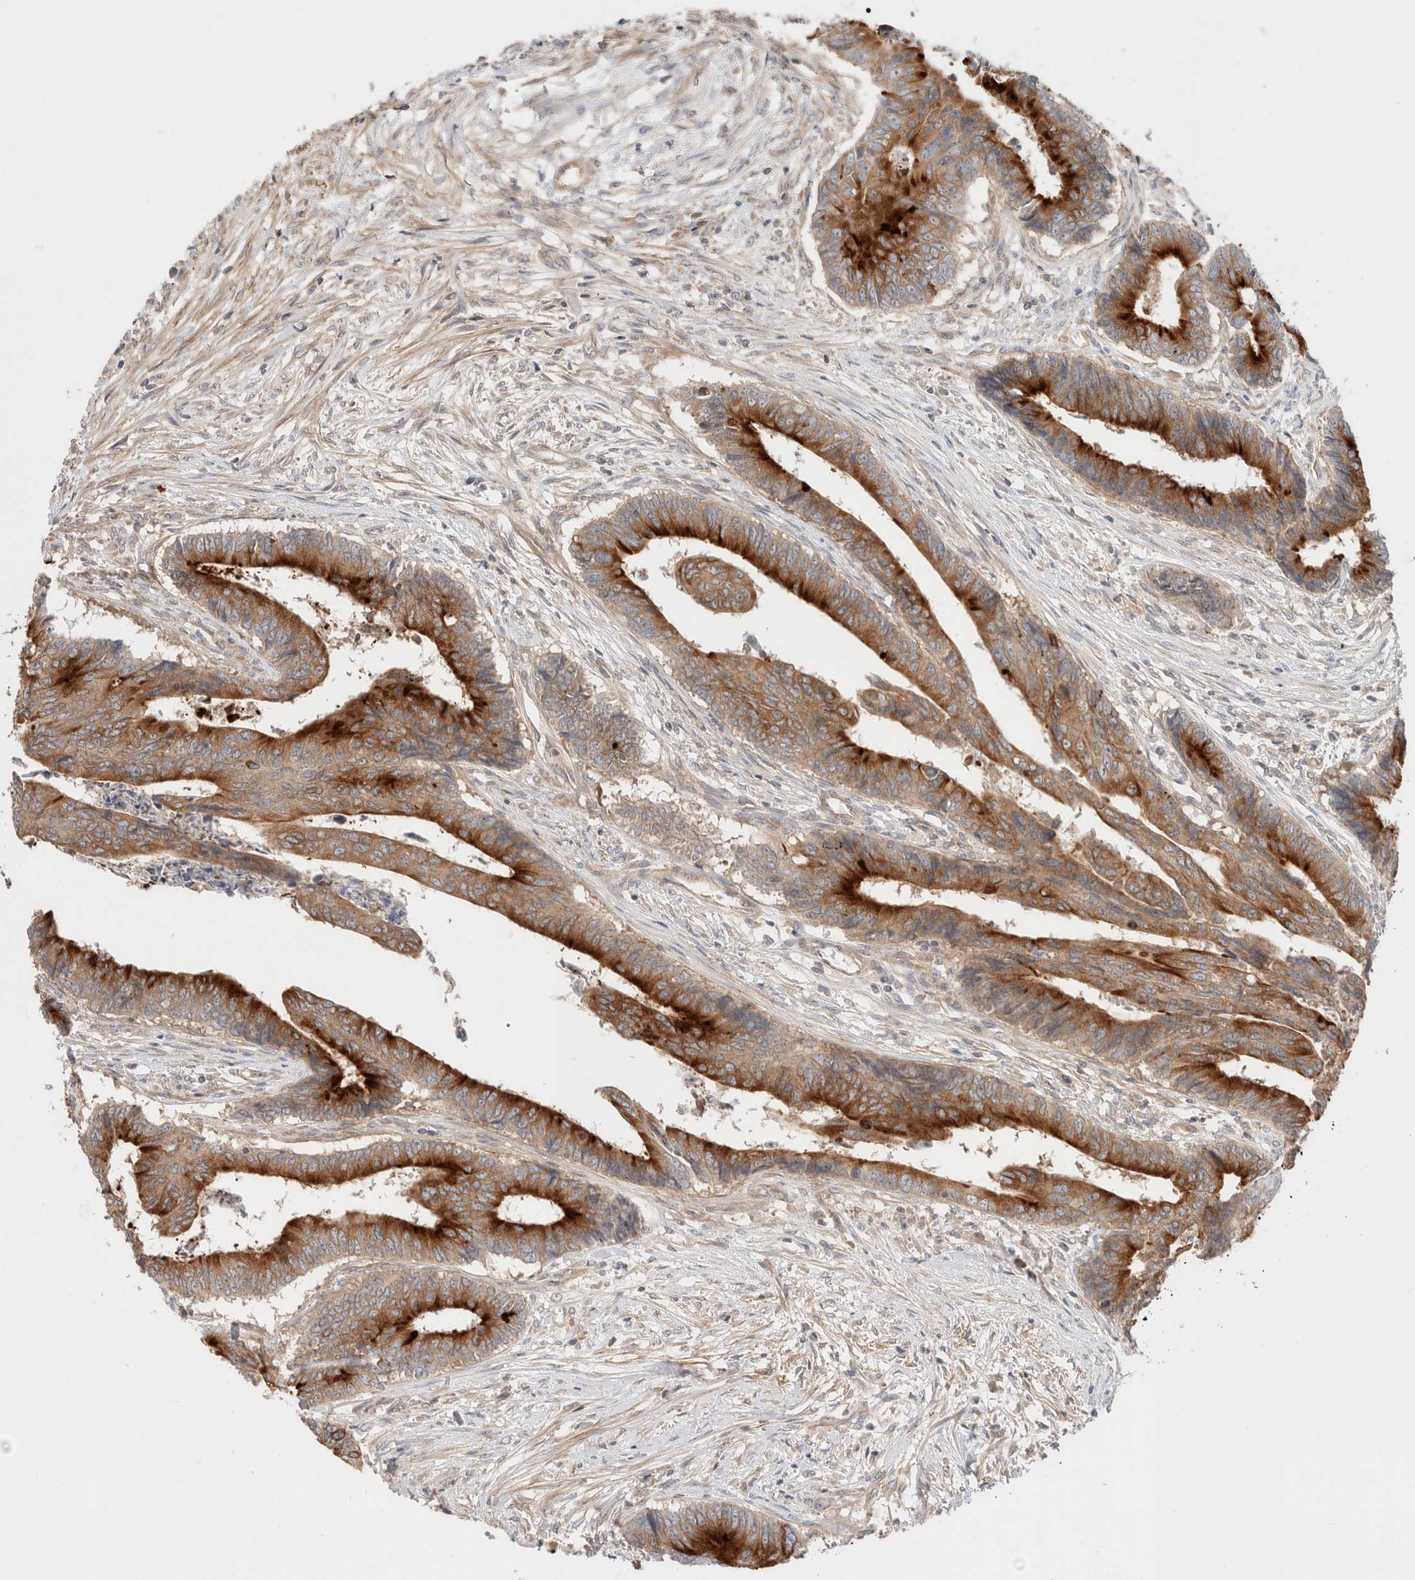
{"staining": {"intensity": "strong", "quantity": ">75%", "location": "cytoplasmic/membranous"}, "tissue": "colorectal cancer", "cell_type": "Tumor cells", "image_type": "cancer", "snomed": [{"axis": "morphology", "description": "Adenocarcinoma, NOS"}, {"axis": "topography", "description": "Rectum"}], "caption": "Tumor cells display high levels of strong cytoplasmic/membranous positivity in about >75% of cells in human colorectal cancer (adenocarcinoma).", "gene": "MARK3", "patient": {"sex": "male", "age": 84}}